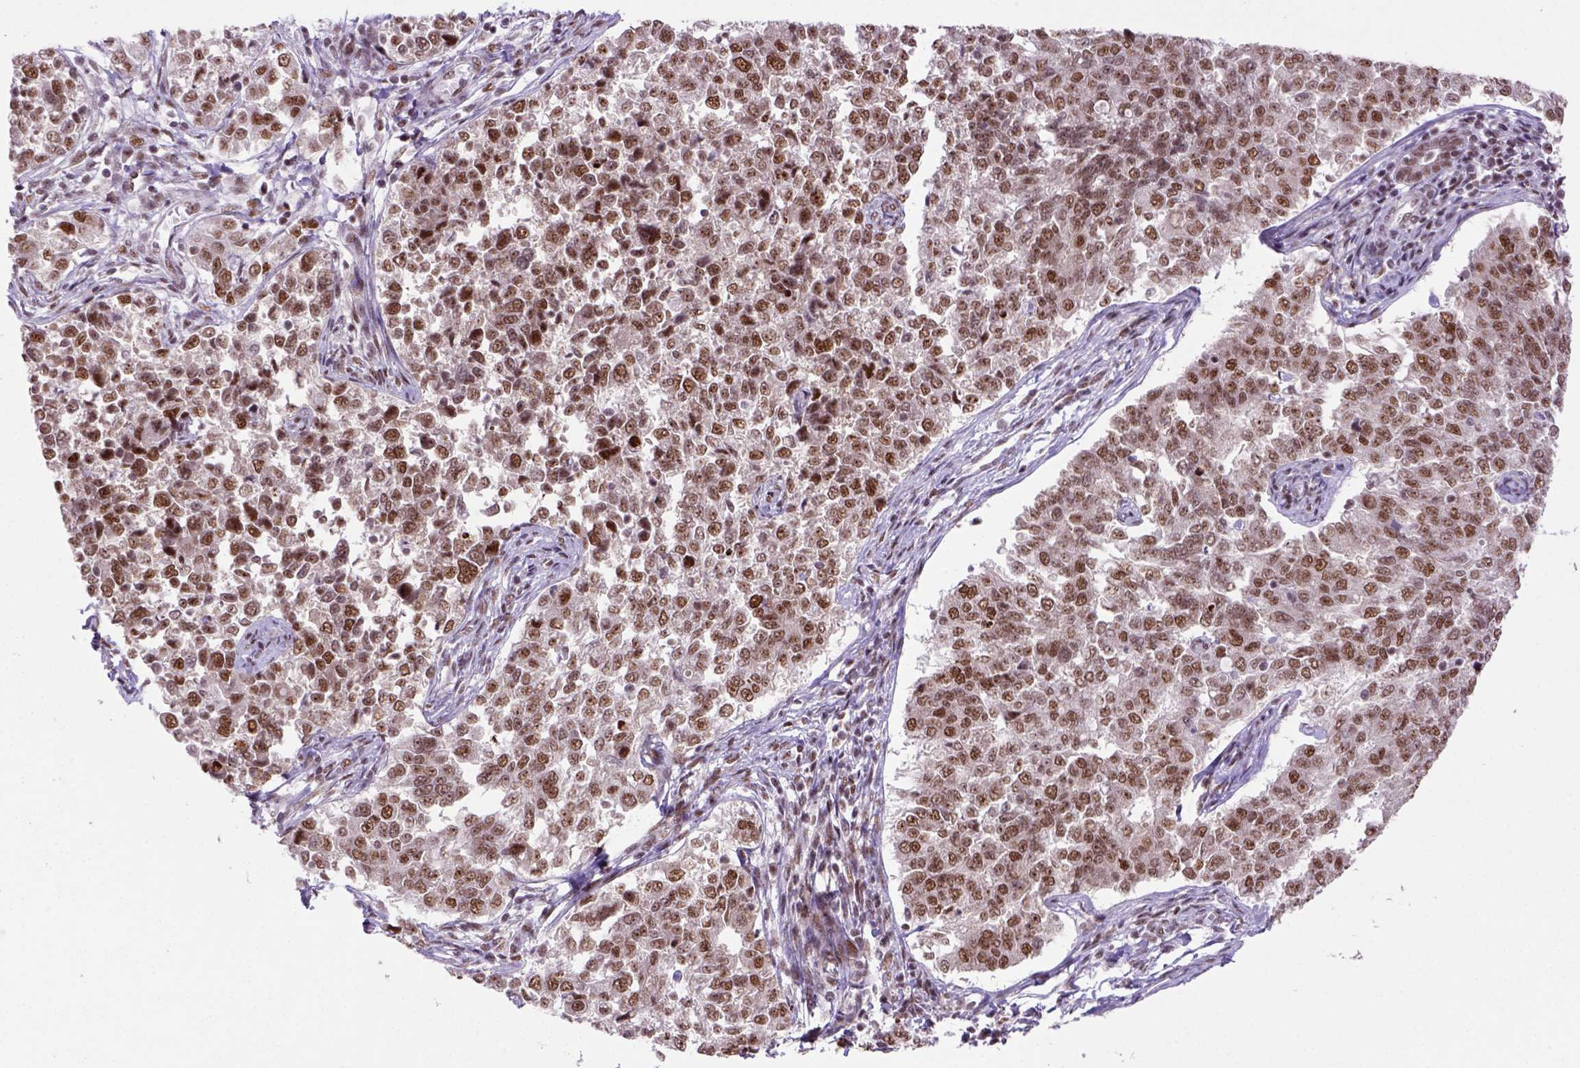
{"staining": {"intensity": "moderate", "quantity": ">75%", "location": "nuclear"}, "tissue": "endometrial cancer", "cell_type": "Tumor cells", "image_type": "cancer", "snomed": [{"axis": "morphology", "description": "Adenocarcinoma, NOS"}, {"axis": "topography", "description": "Endometrium"}], "caption": "Endometrial cancer (adenocarcinoma) tissue demonstrates moderate nuclear staining in about >75% of tumor cells, visualized by immunohistochemistry.", "gene": "NSMCE2", "patient": {"sex": "female", "age": 43}}